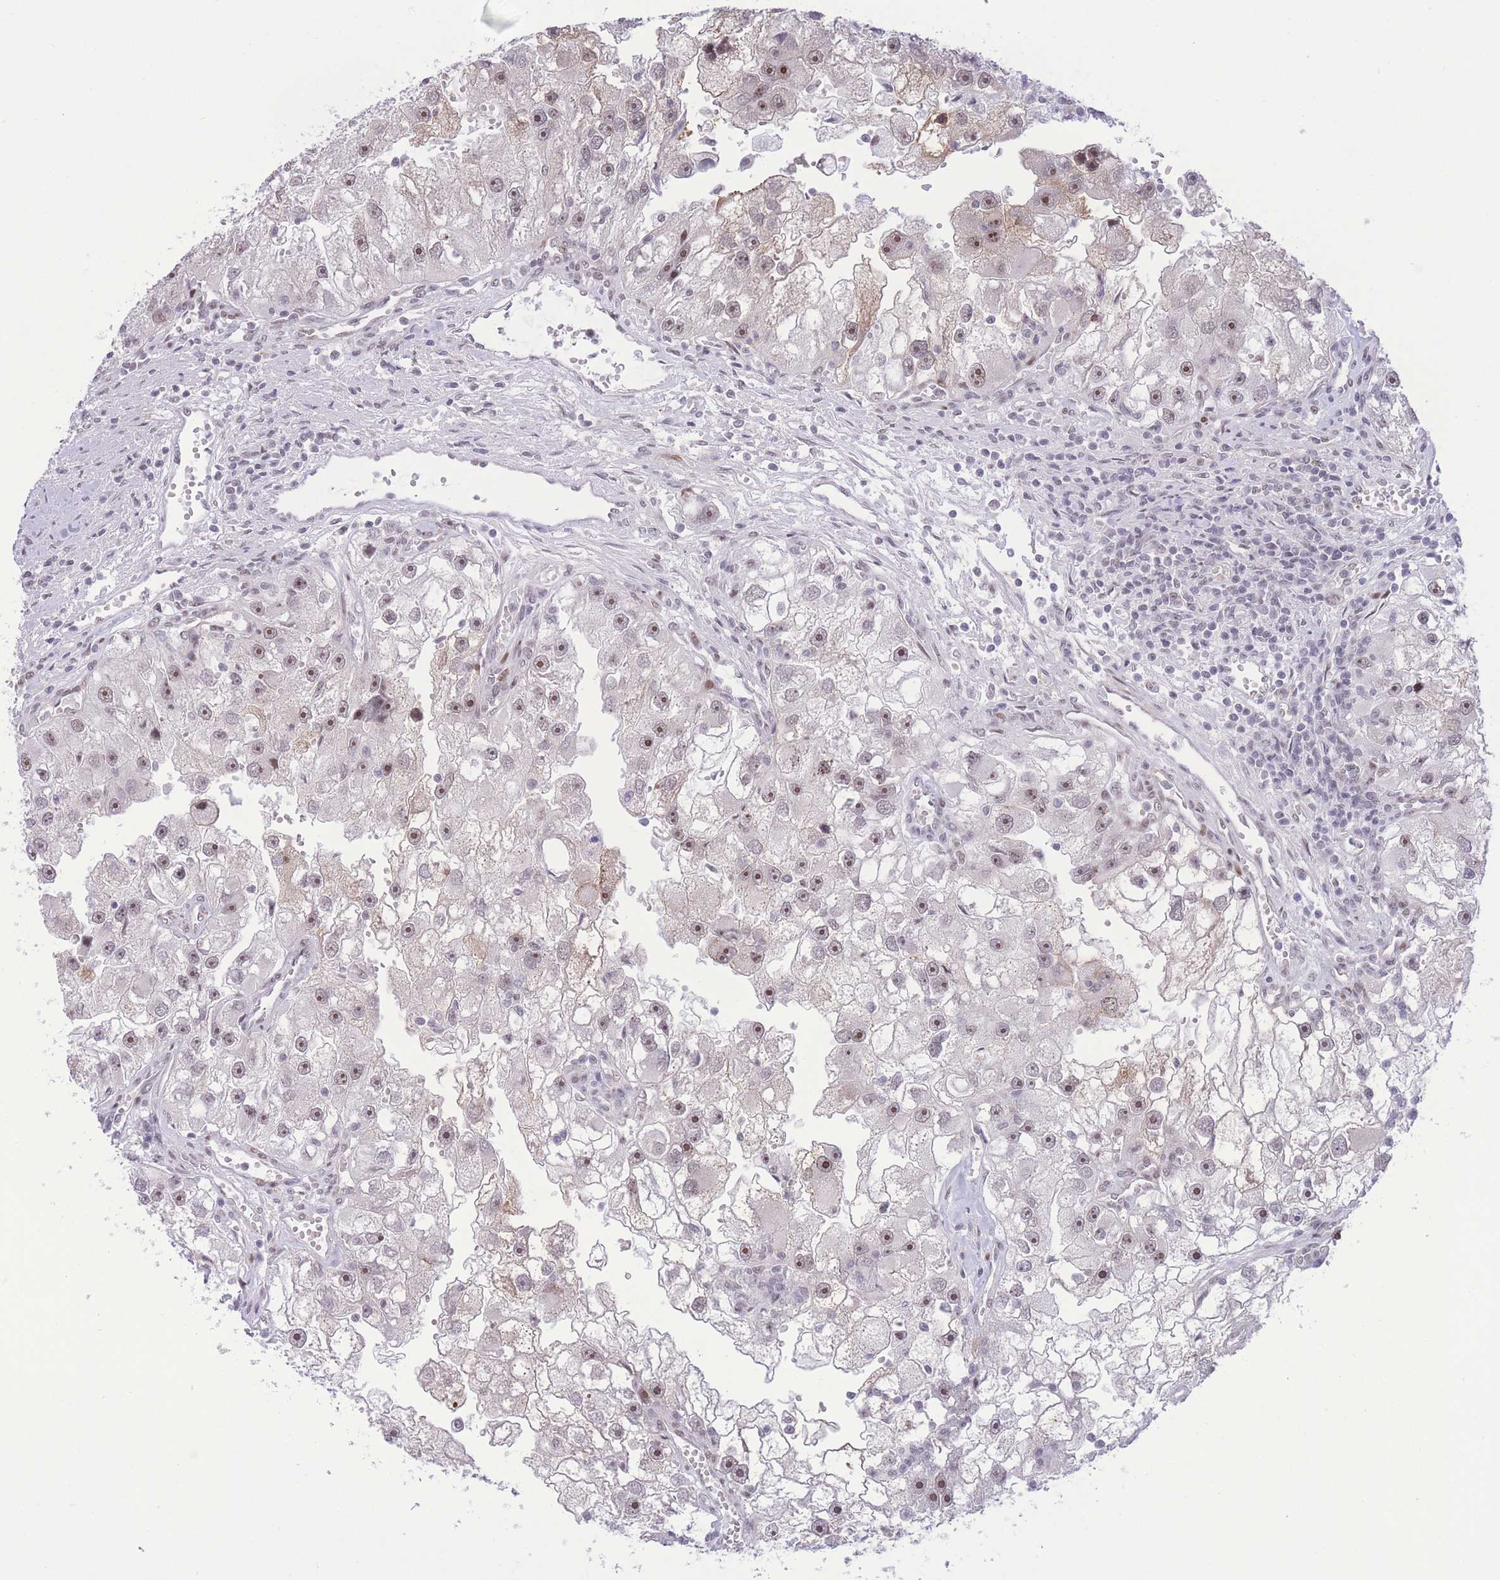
{"staining": {"intensity": "moderate", "quantity": "25%-75%", "location": "nuclear"}, "tissue": "renal cancer", "cell_type": "Tumor cells", "image_type": "cancer", "snomed": [{"axis": "morphology", "description": "Adenocarcinoma, NOS"}, {"axis": "topography", "description": "Kidney"}], "caption": "Renal cancer was stained to show a protein in brown. There is medium levels of moderate nuclear expression in about 25%-75% of tumor cells. (IHC, brightfield microscopy, high magnification).", "gene": "PCIF1", "patient": {"sex": "male", "age": 63}}